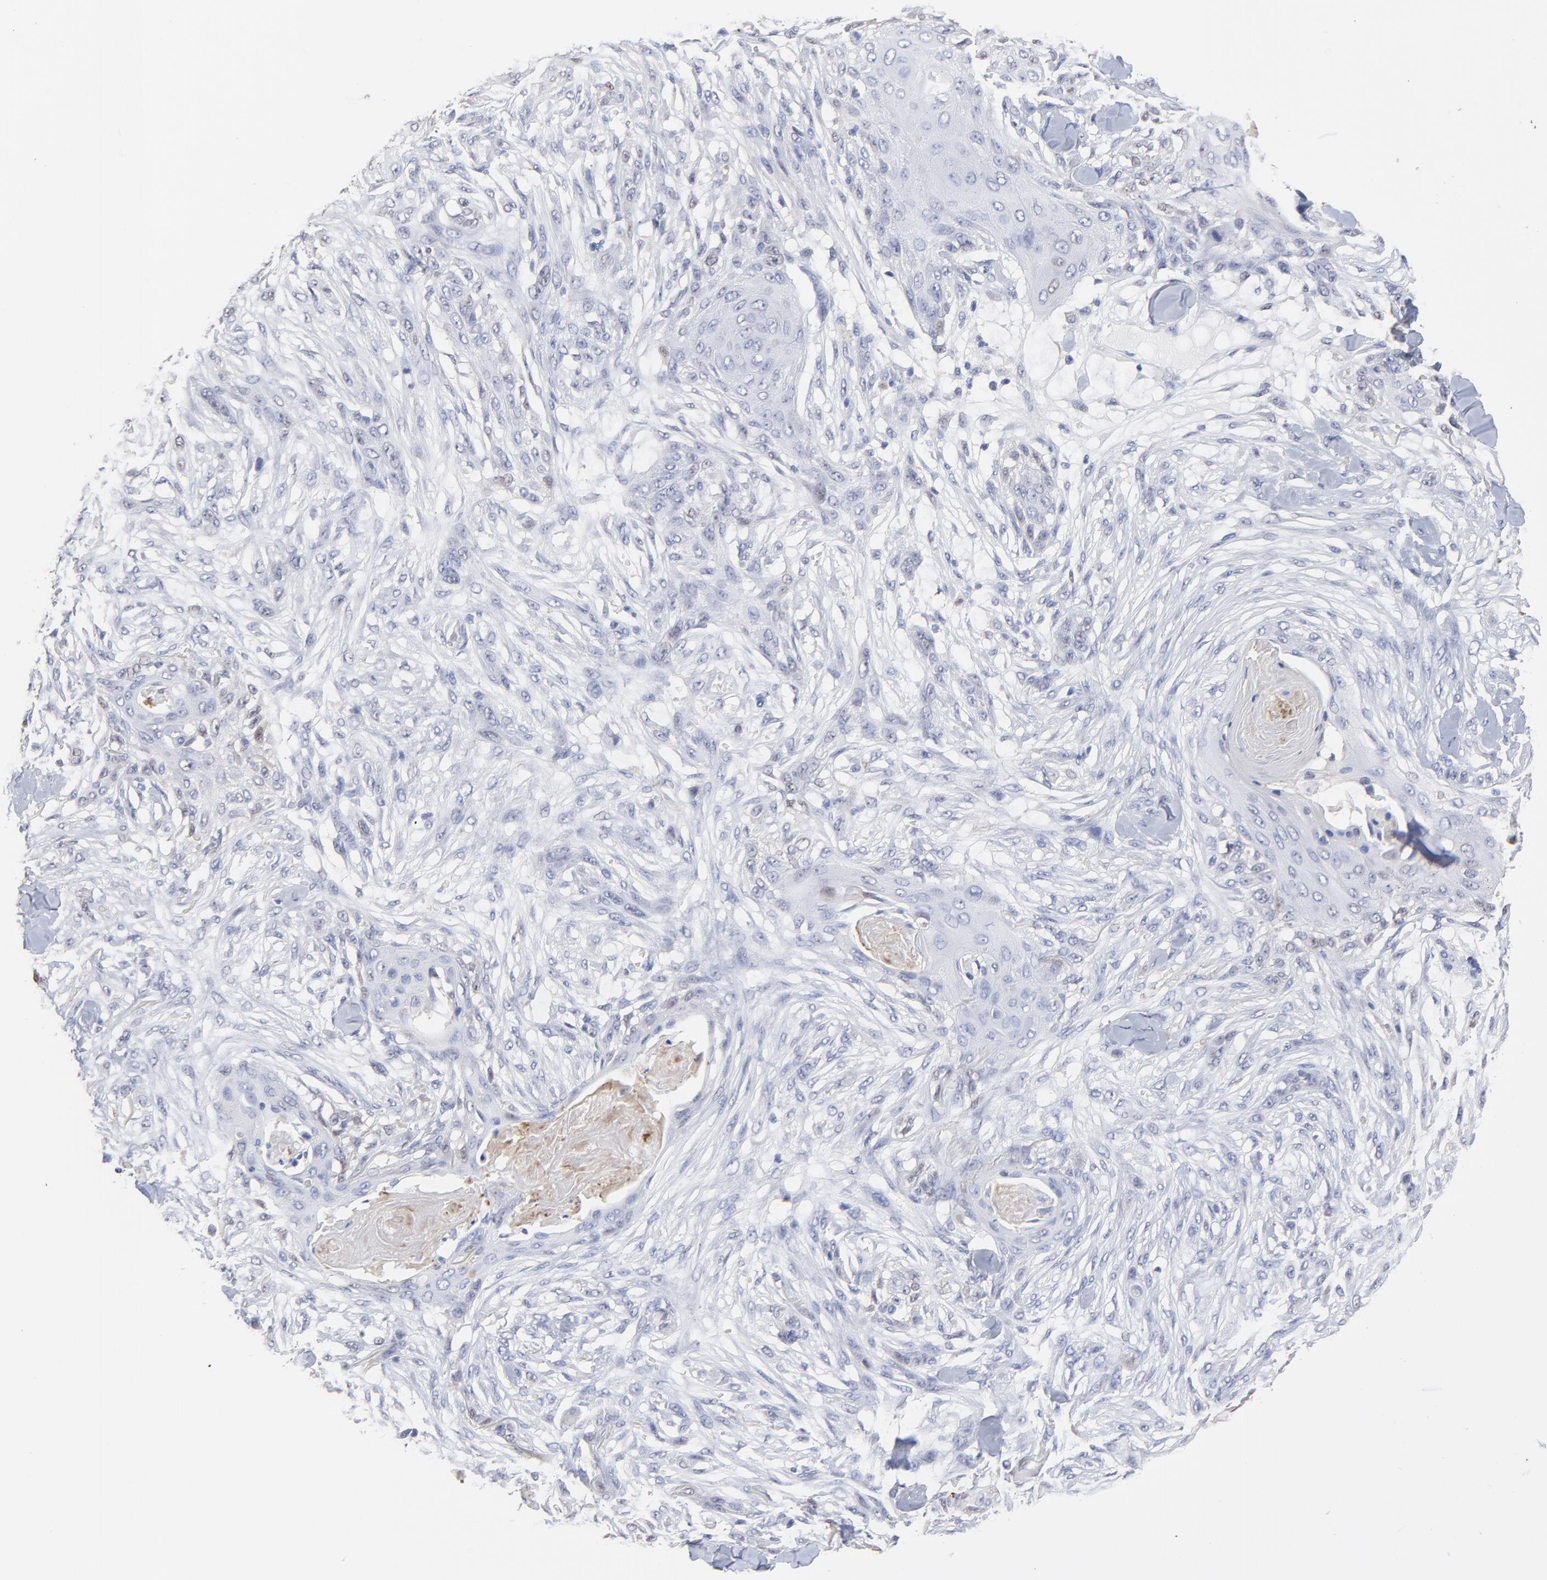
{"staining": {"intensity": "negative", "quantity": "none", "location": "none"}, "tissue": "skin cancer", "cell_type": "Tumor cells", "image_type": "cancer", "snomed": [{"axis": "morphology", "description": "Squamous cell carcinoma, NOS"}, {"axis": "topography", "description": "Skin"}], "caption": "The micrograph demonstrates no staining of tumor cells in skin cancer (squamous cell carcinoma).", "gene": "SMARCA1", "patient": {"sex": "female", "age": 59}}